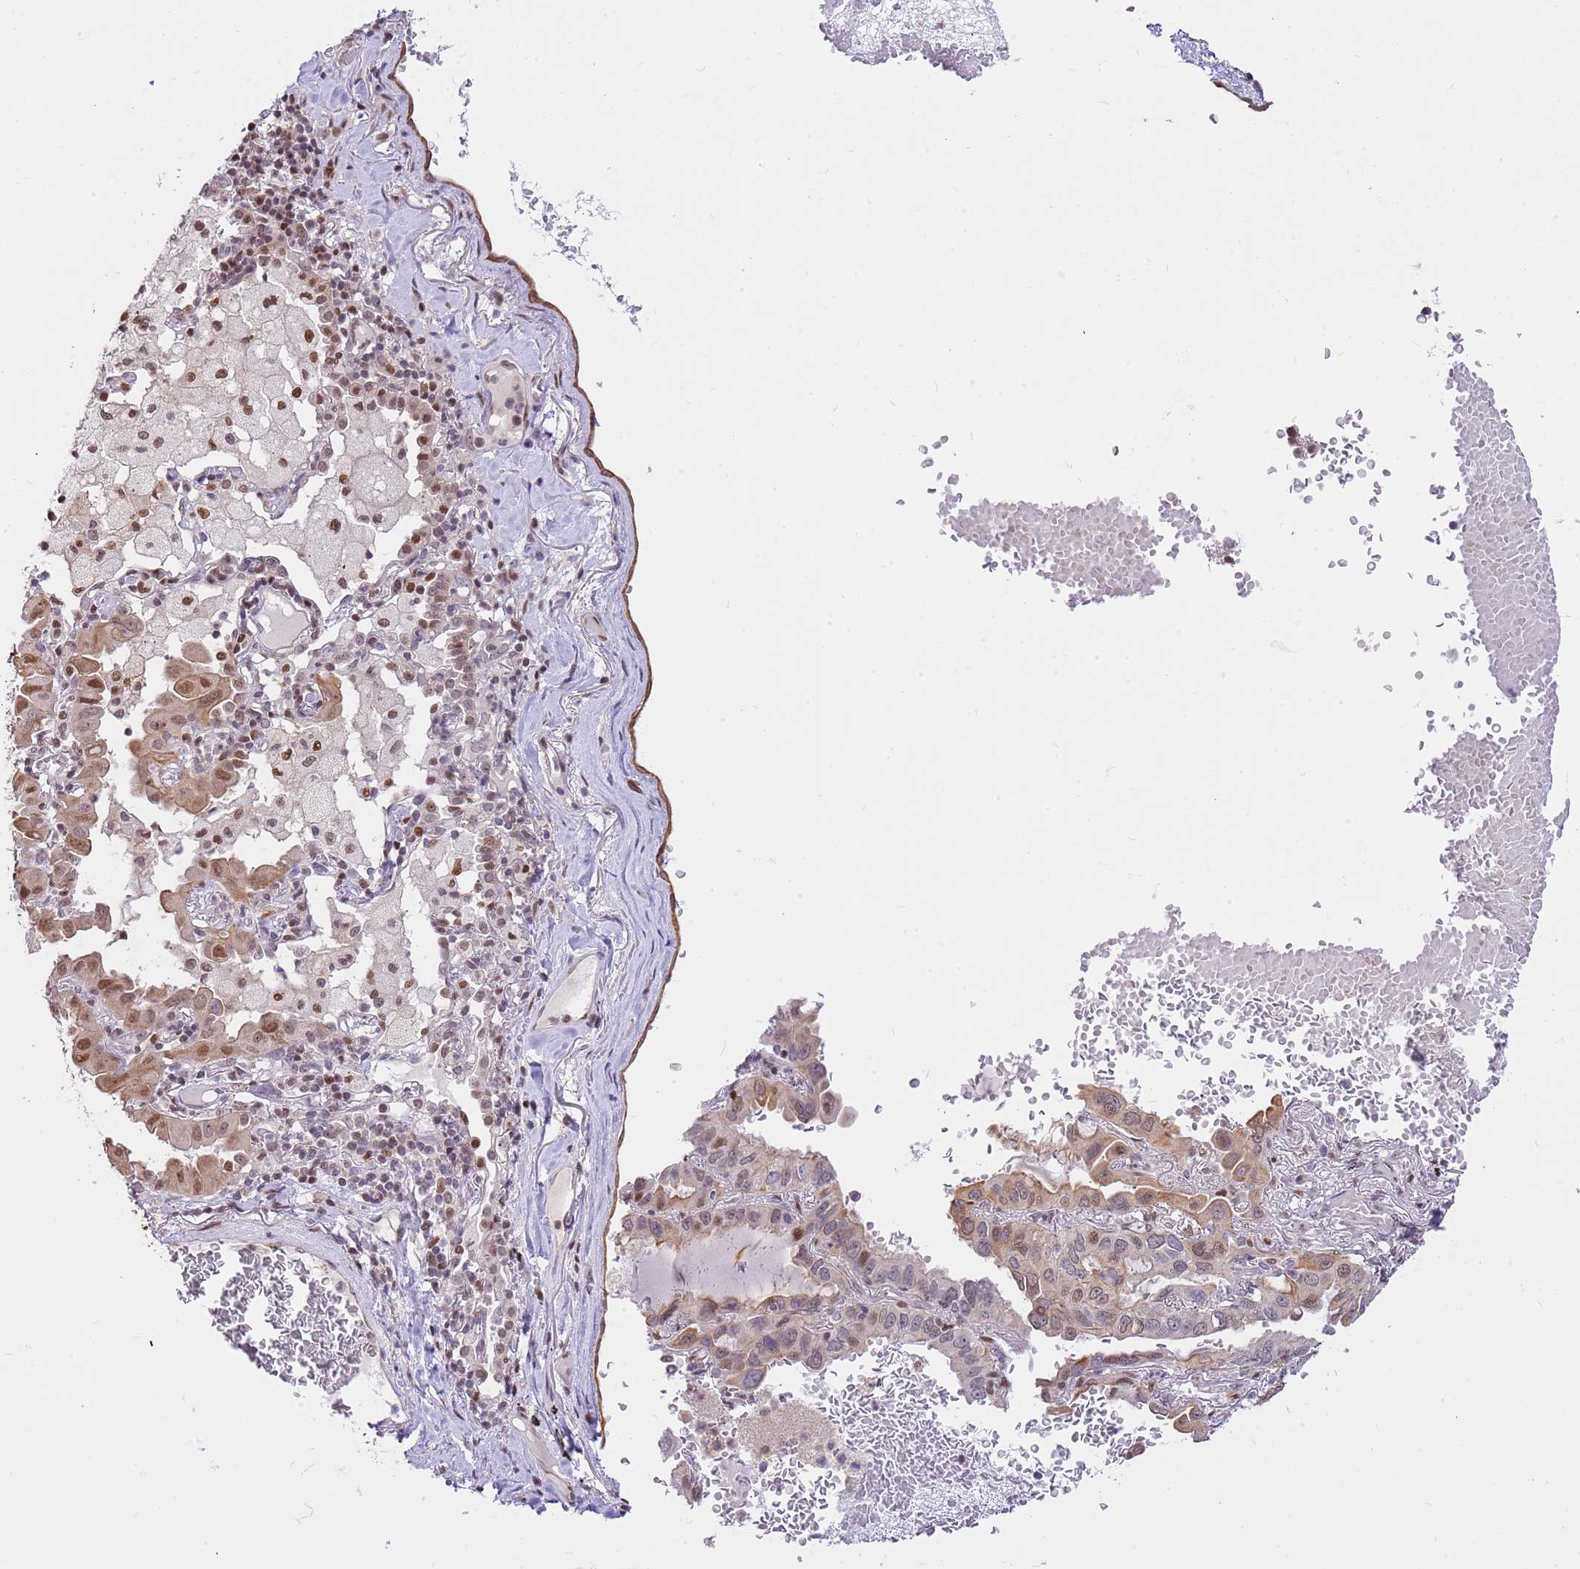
{"staining": {"intensity": "moderate", "quantity": "25%-75%", "location": "cytoplasmic/membranous,nuclear"}, "tissue": "lung cancer", "cell_type": "Tumor cells", "image_type": "cancer", "snomed": [{"axis": "morphology", "description": "Adenocarcinoma, NOS"}, {"axis": "topography", "description": "Lung"}], "caption": "Moderate cytoplasmic/membranous and nuclear protein expression is appreciated in about 25%-75% of tumor cells in lung adenocarcinoma.", "gene": "RFK", "patient": {"sex": "male", "age": 64}}